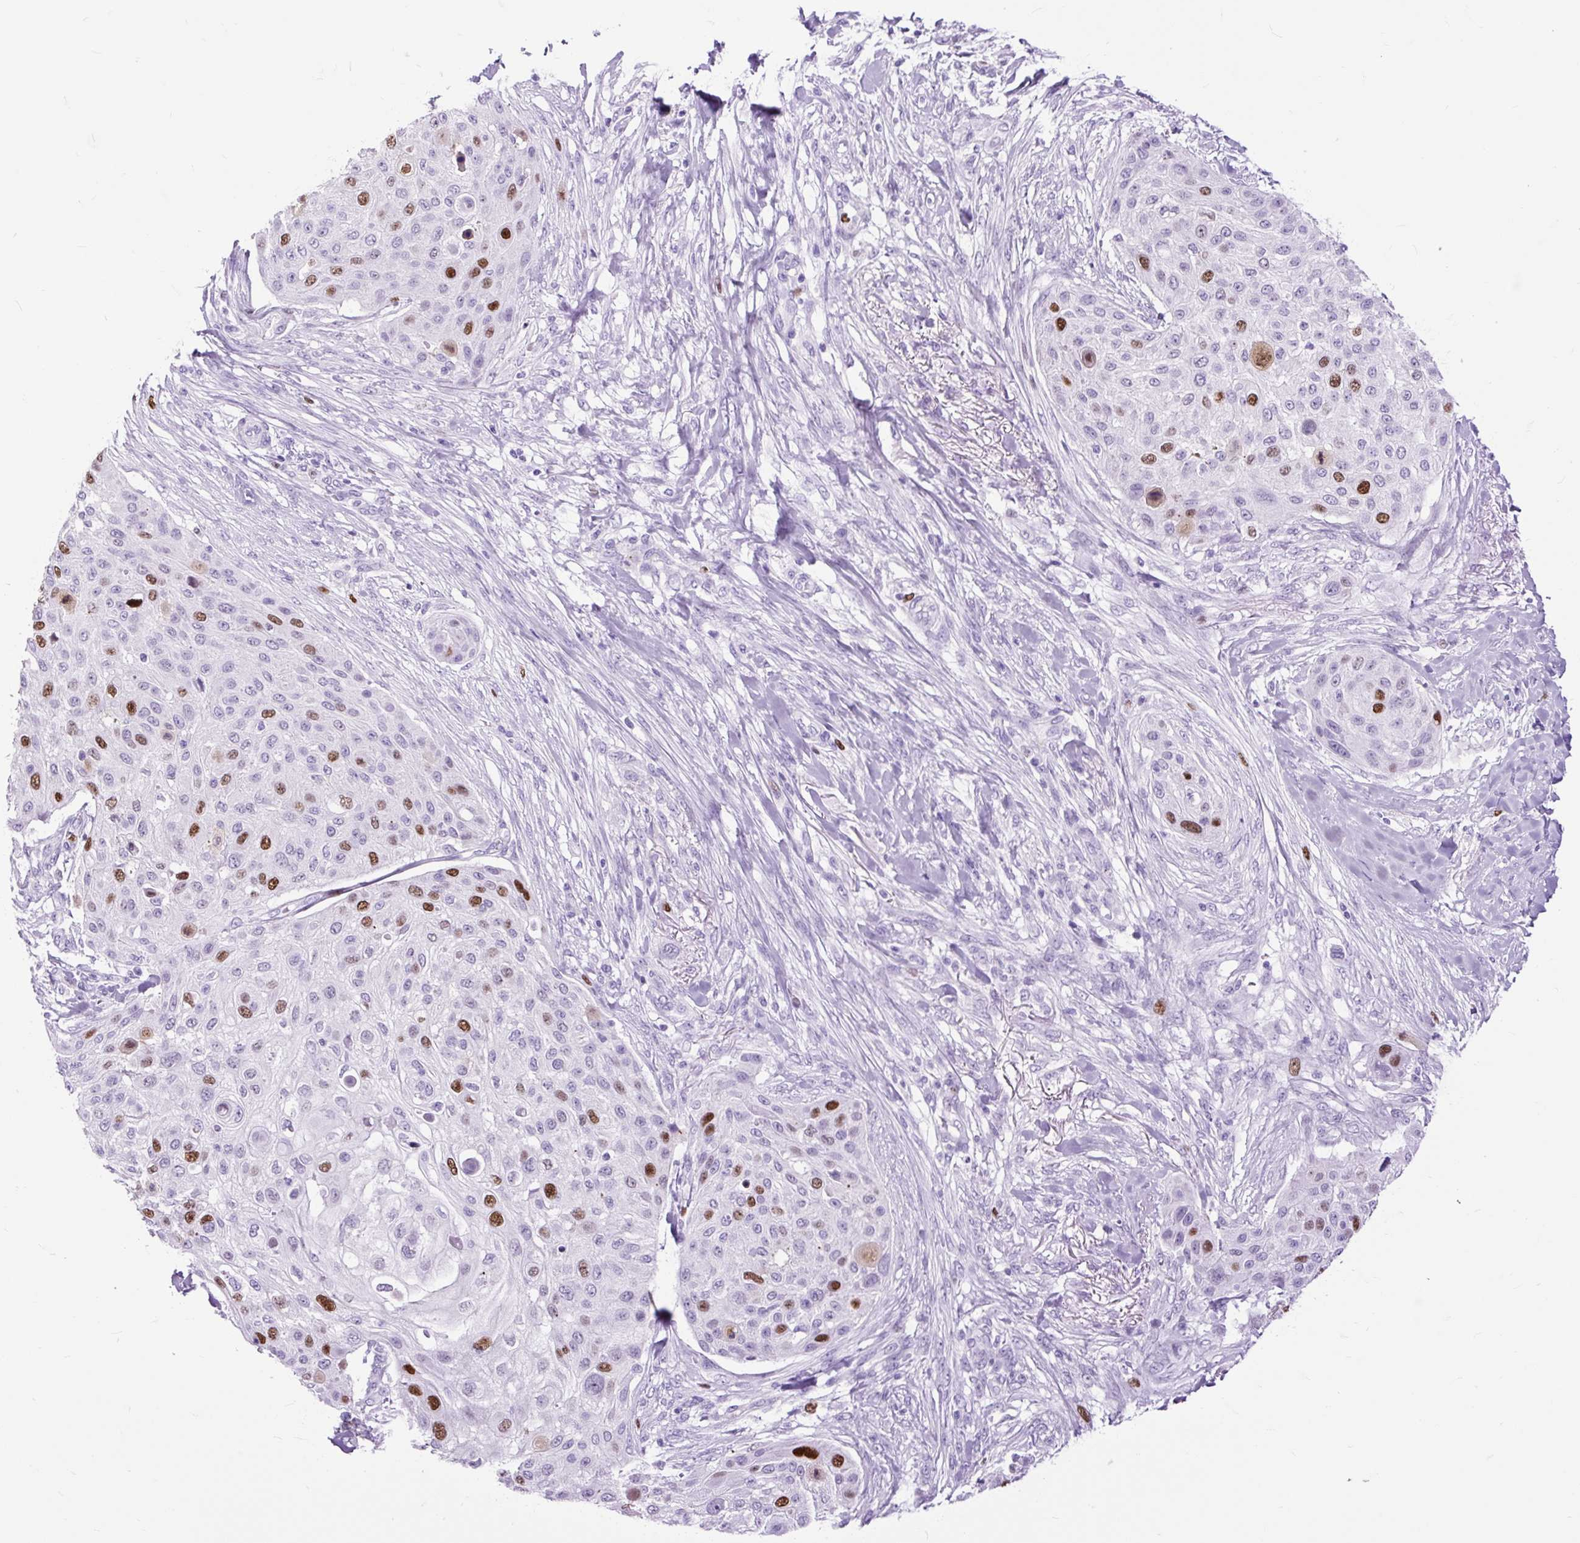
{"staining": {"intensity": "strong", "quantity": "<25%", "location": "nuclear"}, "tissue": "skin cancer", "cell_type": "Tumor cells", "image_type": "cancer", "snomed": [{"axis": "morphology", "description": "Squamous cell carcinoma, NOS"}, {"axis": "topography", "description": "Skin"}], "caption": "About <25% of tumor cells in human skin cancer (squamous cell carcinoma) demonstrate strong nuclear protein expression as visualized by brown immunohistochemical staining.", "gene": "RACGAP1", "patient": {"sex": "female", "age": 87}}